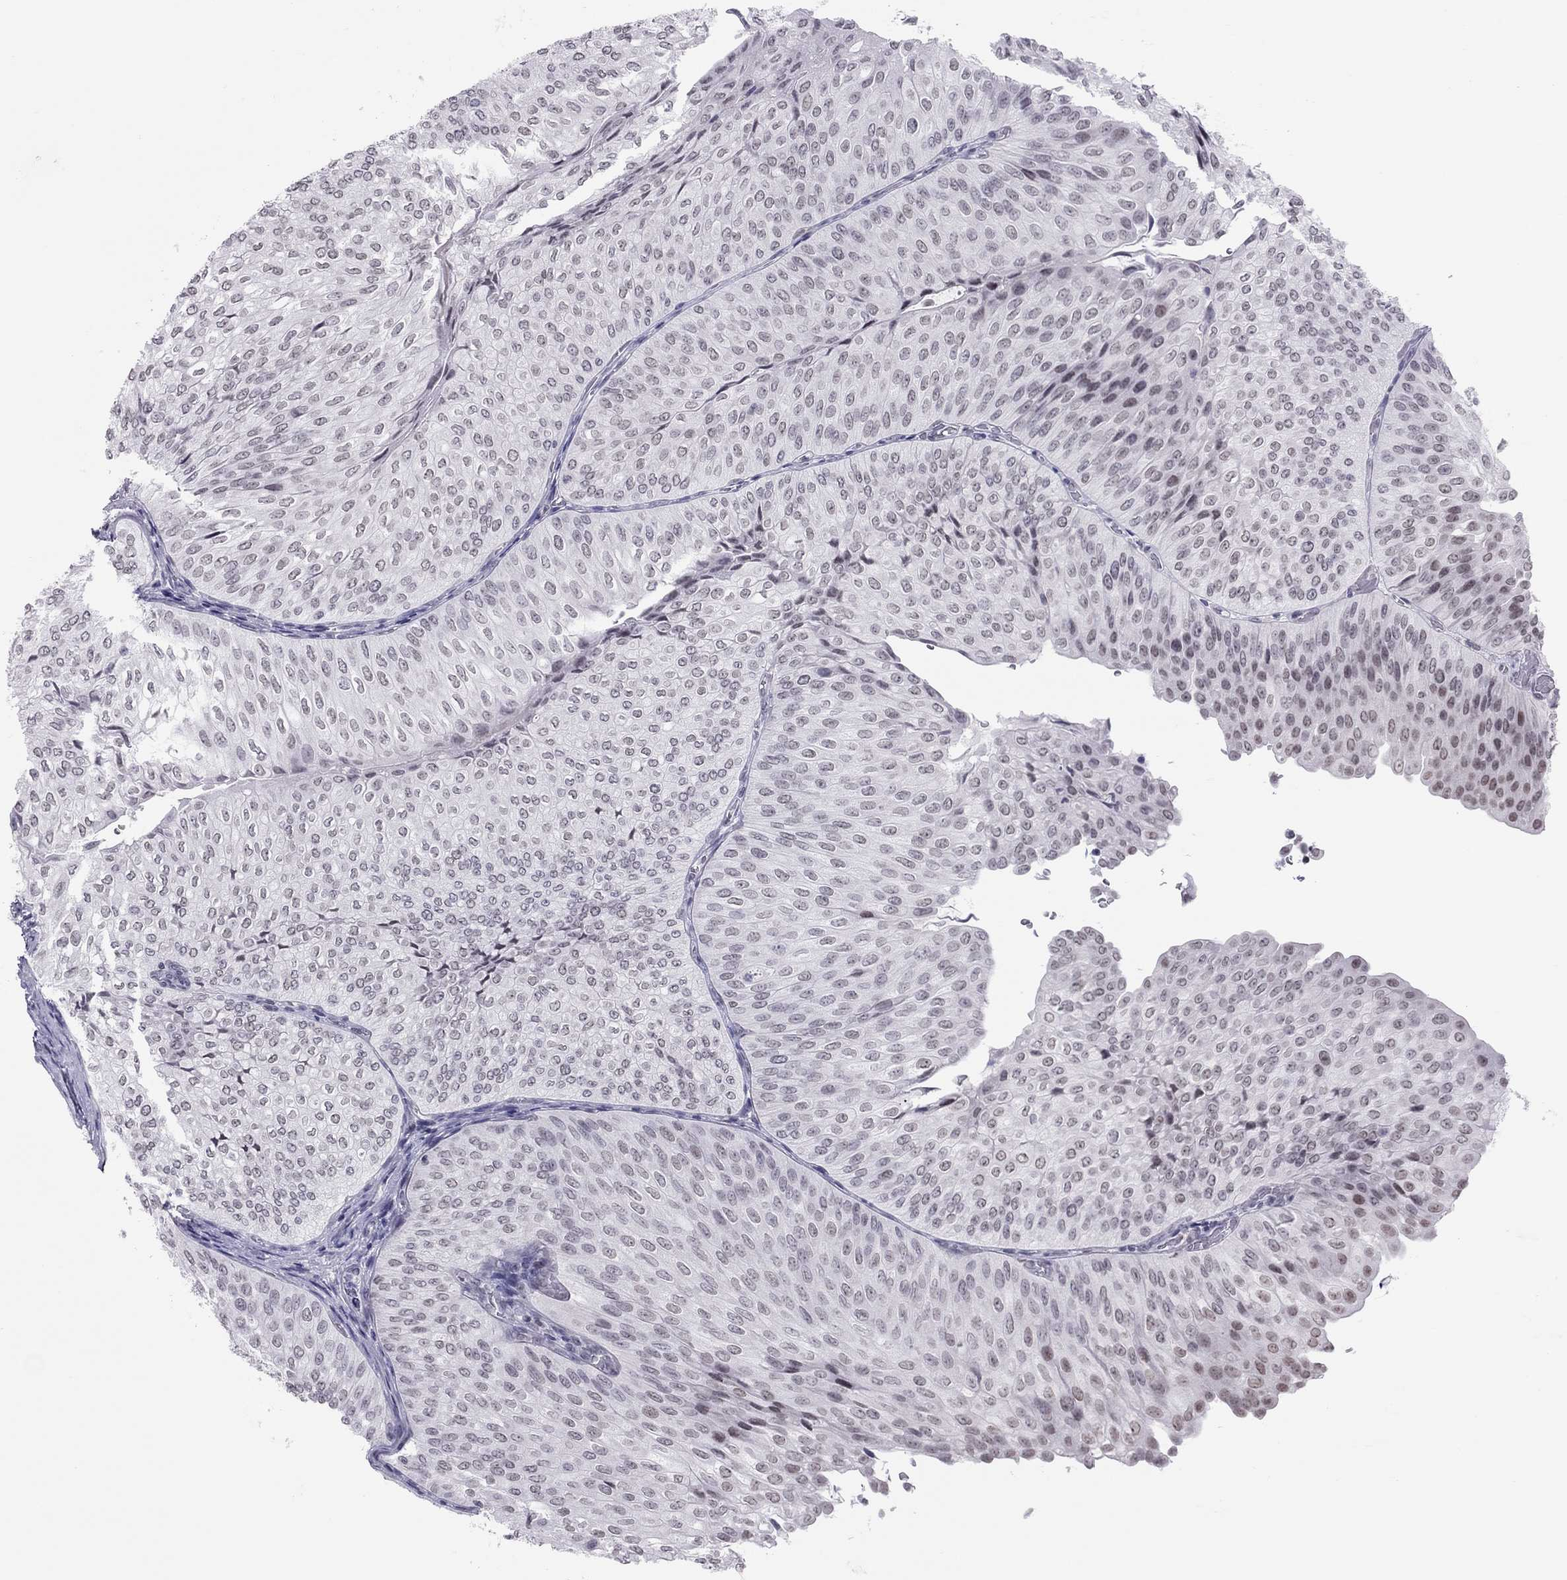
{"staining": {"intensity": "negative", "quantity": "none", "location": "none"}, "tissue": "urothelial cancer", "cell_type": "Tumor cells", "image_type": "cancer", "snomed": [{"axis": "morphology", "description": "Urothelial carcinoma, NOS"}, {"axis": "topography", "description": "Urinary bladder"}], "caption": "There is no significant expression in tumor cells of transitional cell carcinoma.", "gene": "JHY", "patient": {"sex": "male", "age": 62}}